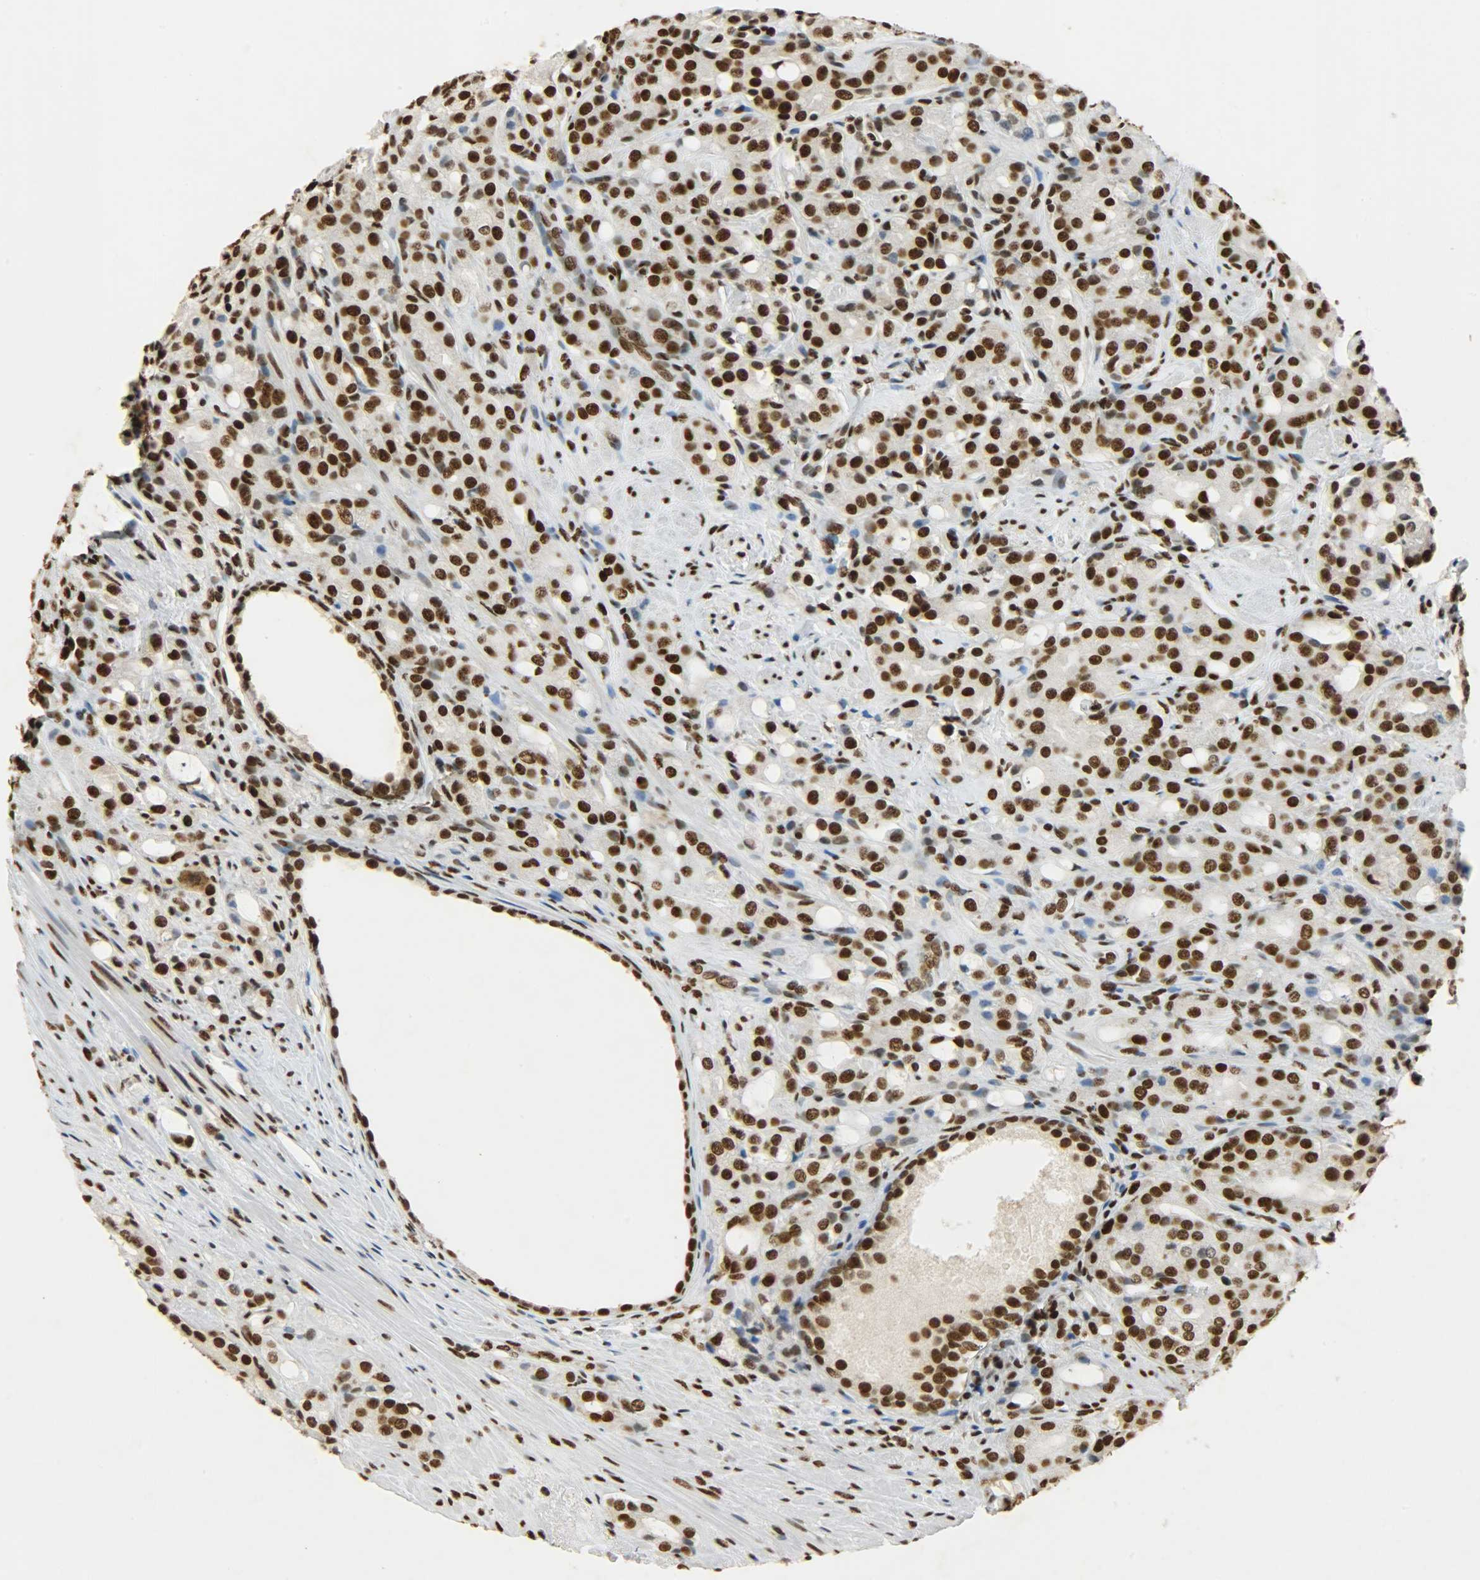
{"staining": {"intensity": "strong", "quantity": ">75%", "location": "nuclear"}, "tissue": "prostate cancer", "cell_type": "Tumor cells", "image_type": "cancer", "snomed": [{"axis": "morphology", "description": "Adenocarcinoma, High grade"}, {"axis": "topography", "description": "Prostate"}], "caption": "Prostate cancer stained with a protein marker displays strong staining in tumor cells.", "gene": "KHDRBS1", "patient": {"sex": "male", "age": 72}}